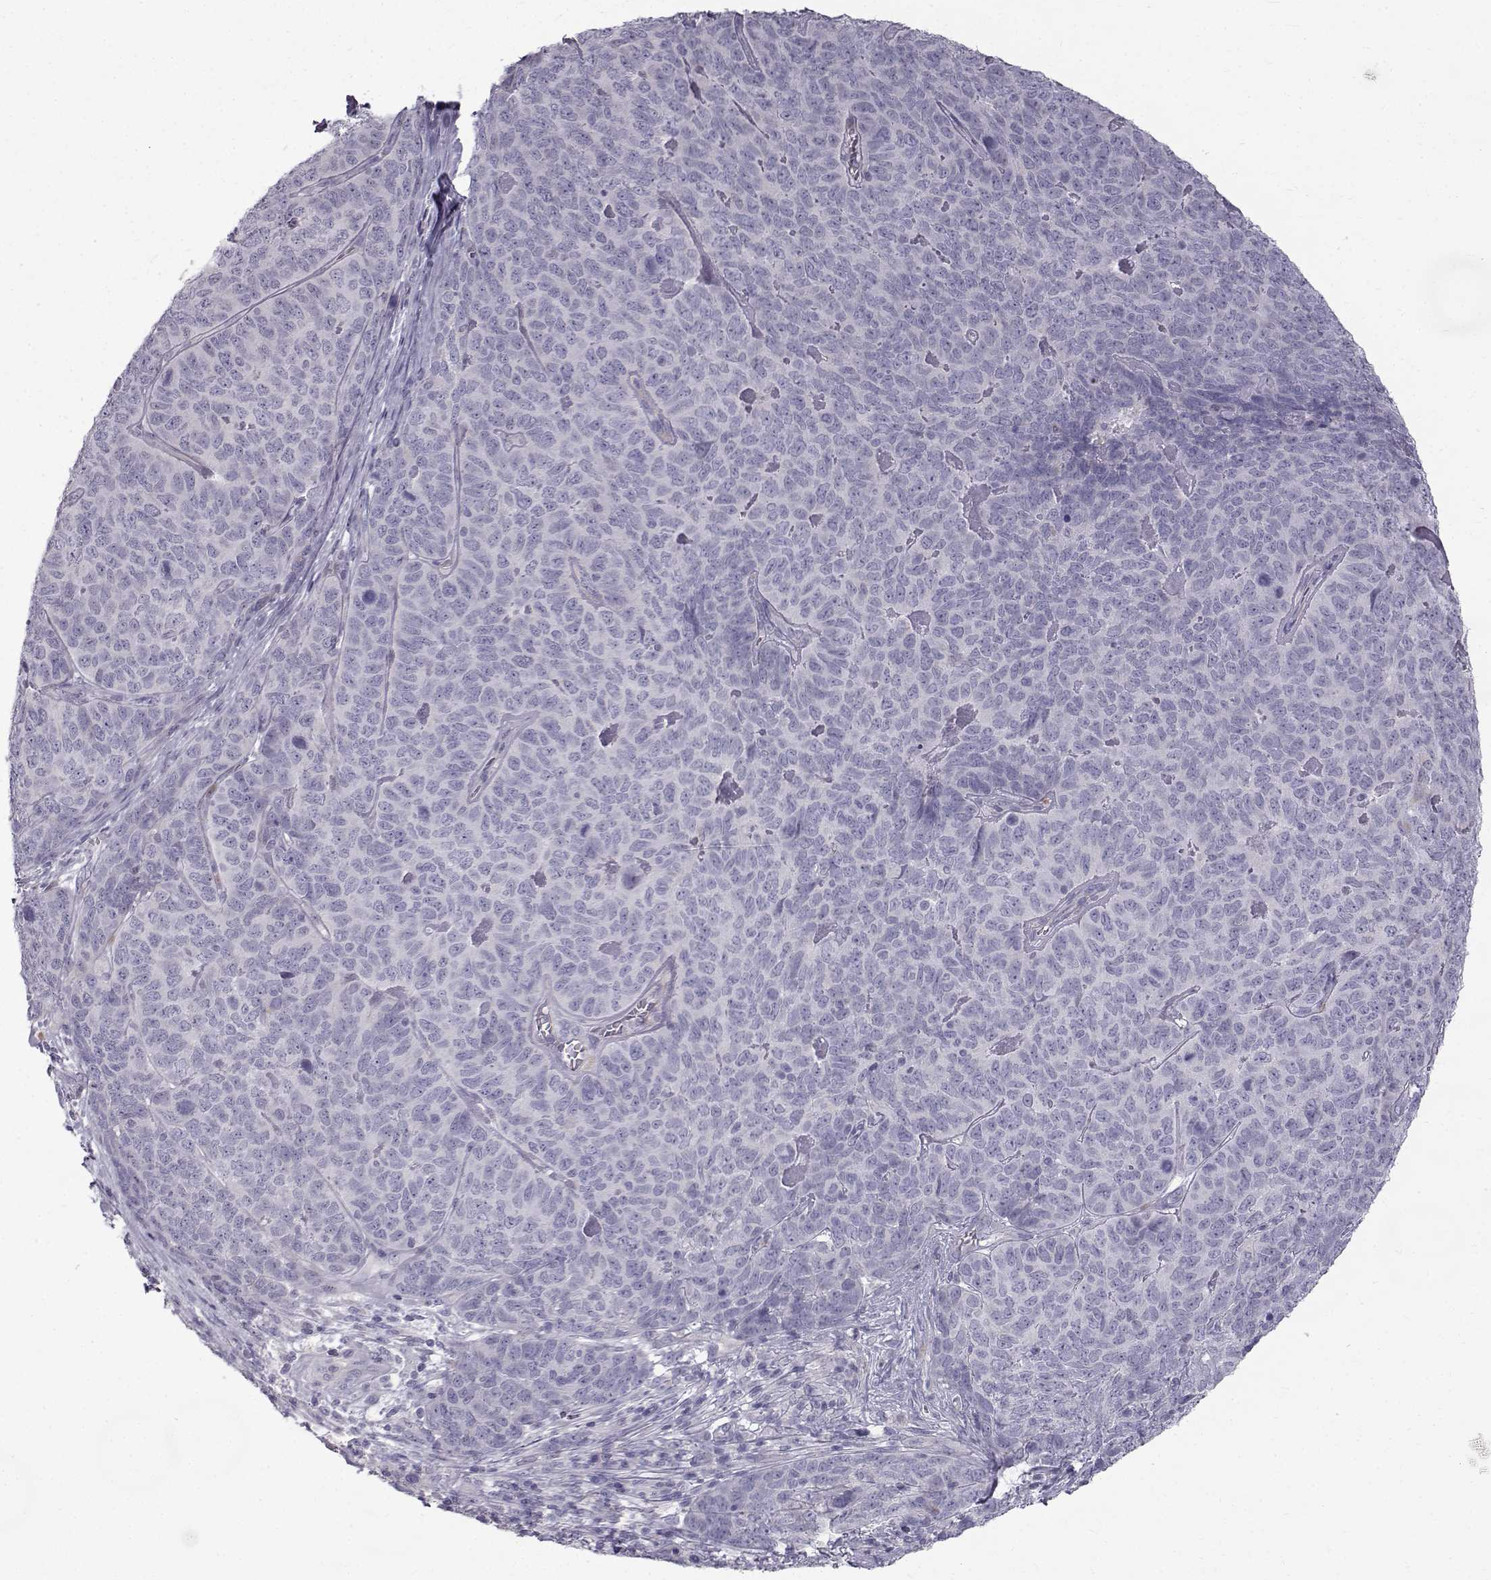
{"staining": {"intensity": "negative", "quantity": "none", "location": "none"}, "tissue": "skin cancer", "cell_type": "Tumor cells", "image_type": "cancer", "snomed": [{"axis": "morphology", "description": "Squamous cell carcinoma, NOS"}, {"axis": "topography", "description": "Skin"}, {"axis": "topography", "description": "Anal"}], "caption": "This is an immunohistochemistry (IHC) micrograph of human skin cancer (squamous cell carcinoma). There is no staining in tumor cells.", "gene": "CALCR", "patient": {"sex": "female", "age": 51}}